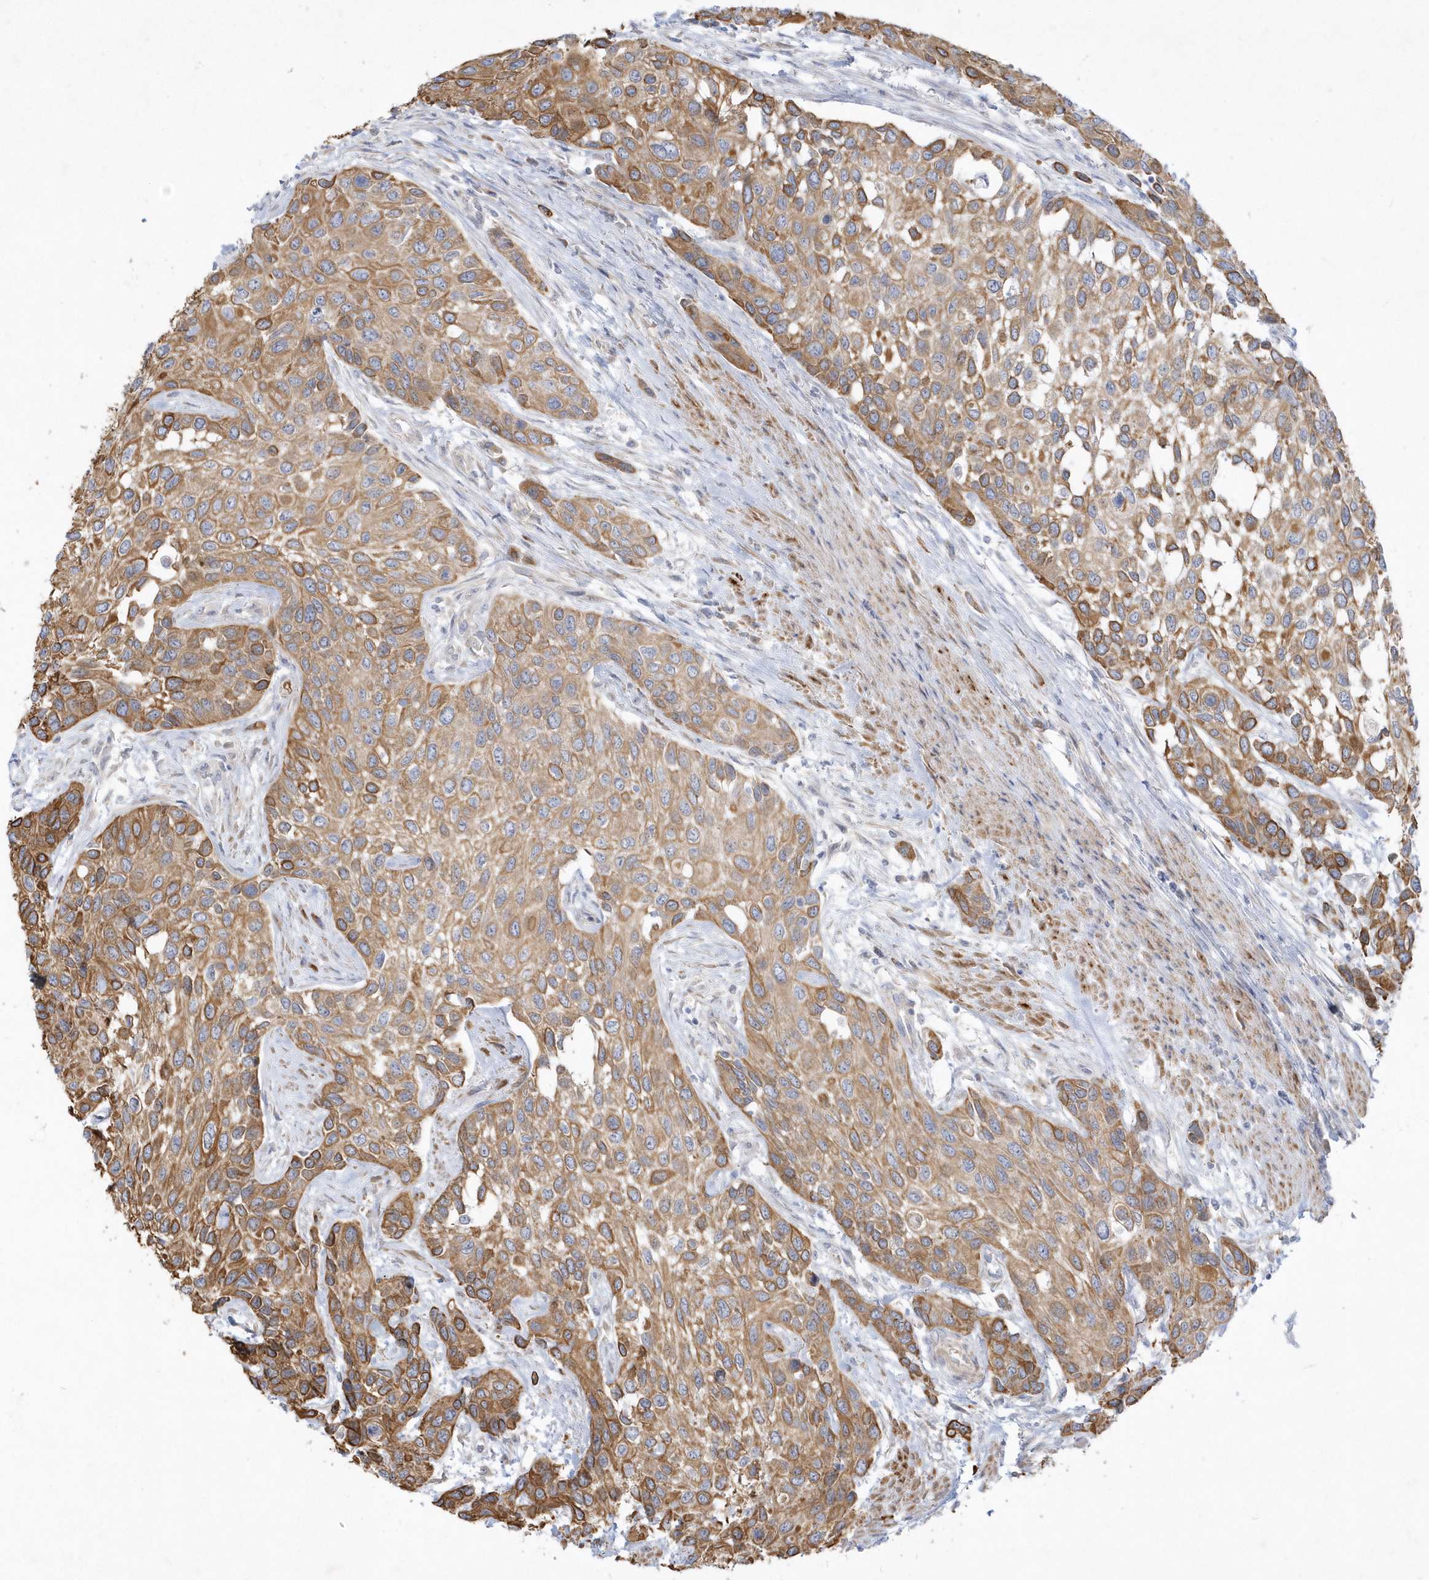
{"staining": {"intensity": "moderate", "quantity": ">75%", "location": "cytoplasmic/membranous"}, "tissue": "urothelial cancer", "cell_type": "Tumor cells", "image_type": "cancer", "snomed": [{"axis": "morphology", "description": "Normal tissue, NOS"}, {"axis": "morphology", "description": "Urothelial carcinoma, High grade"}, {"axis": "topography", "description": "Vascular tissue"}, {"axis": "topography", "description": "Urinary bladder"}], "caption": "A micrograph showing moderate cytoplasmic/membranous positivity in about >75% of tumor cells in urothelial carcinoma (high-grade), as visualized by brown immunohistochemical staining.", "gene": "LARS1", "patient": {"sex": "female", "age": 56}}